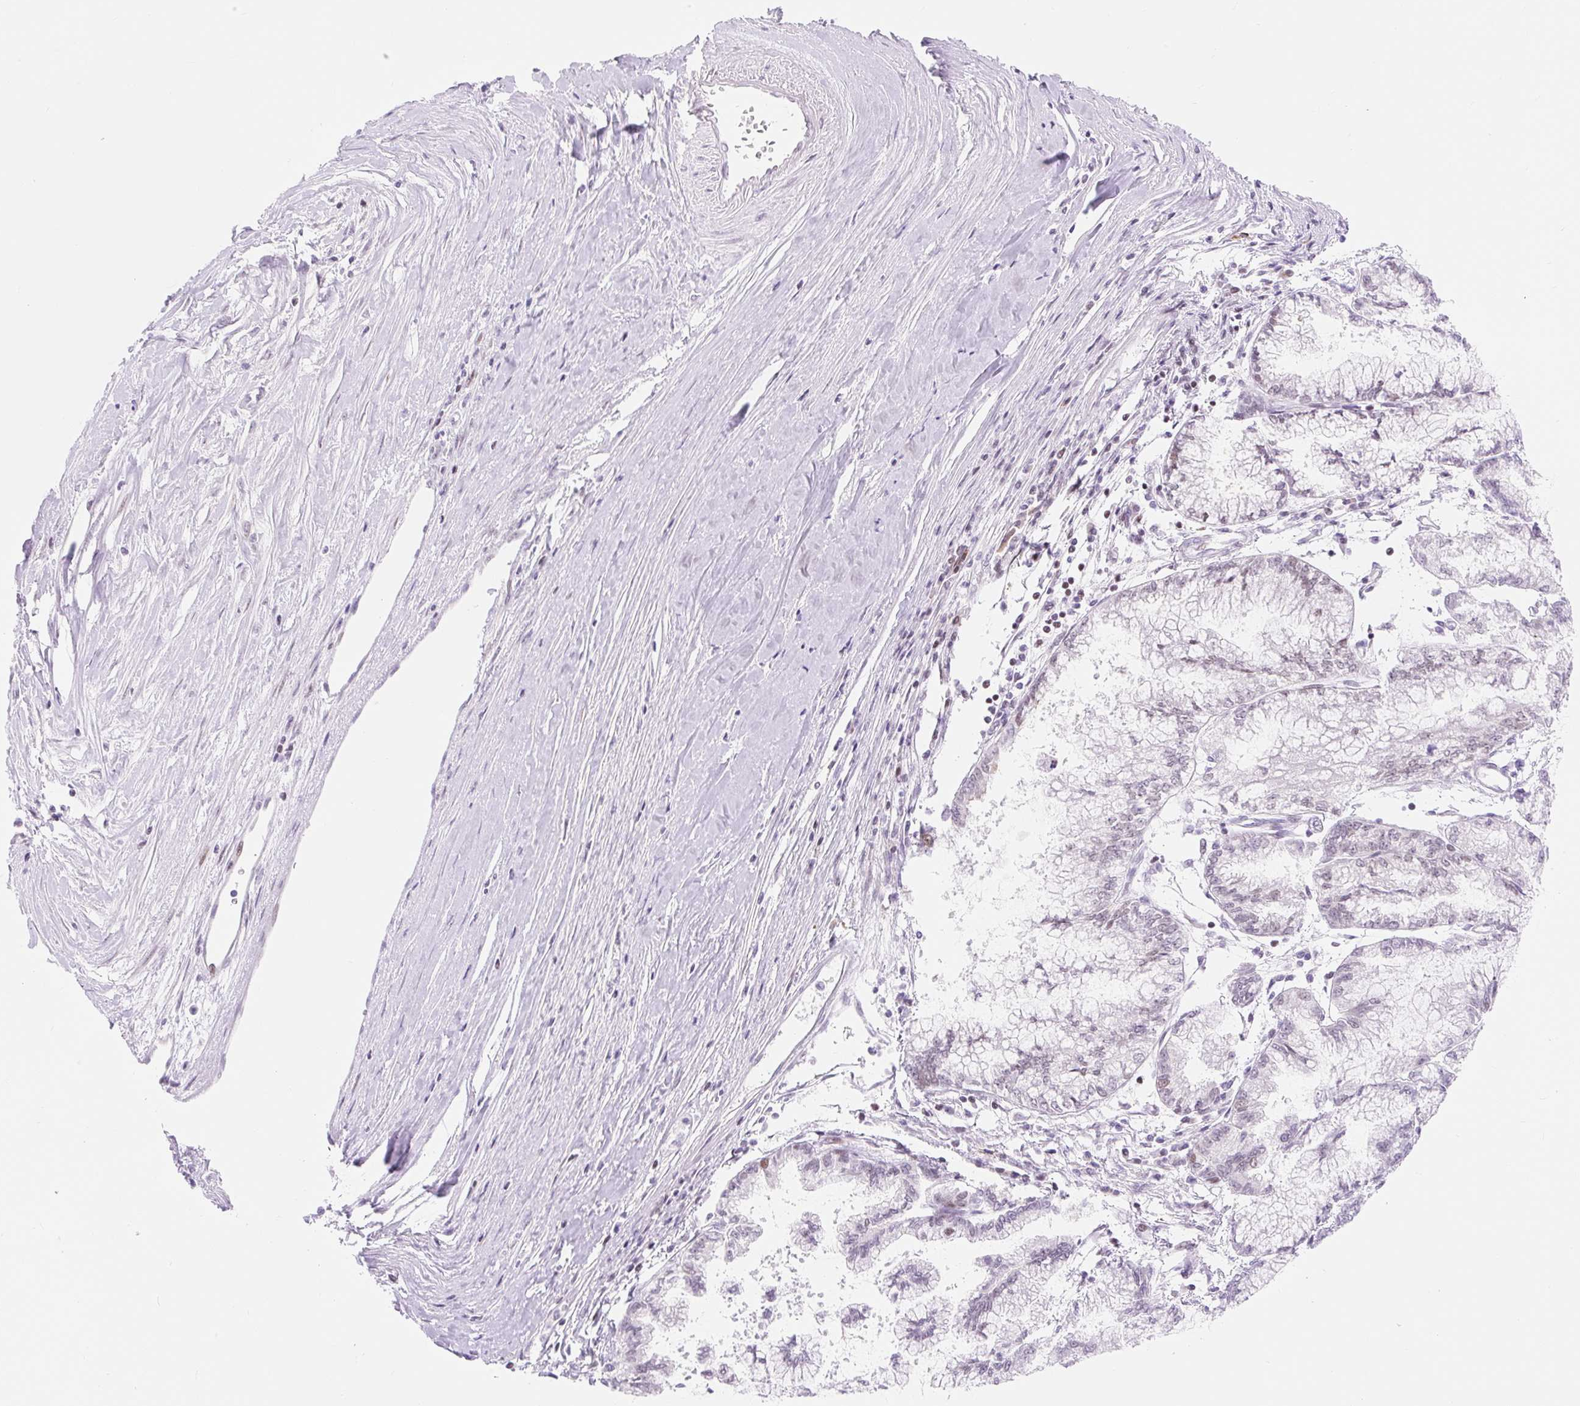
{"staining": {"intensity": "weak", "quantity": "<25%", "location": "nuclear"}, "tissue": "pancreatic cancer", "cell_type": "Tumor cells", "image_type": "cancer", "snomed": [{"axis": "morphology", "description": "Adenocarcinoma, NOS"}, {"axis": "topography", "description": "Pancreas"}], "caption": "The histopathology image displays no staining of tumor cells in pancreatic cancer. The staining was performed using DAB to visualize the protein expression in brown, while the nuclei were stained in blue with hematoxylin (Magnification: 20x).", "gene": "H2BW1", "patient": {"sex": "male", "age": 73}}